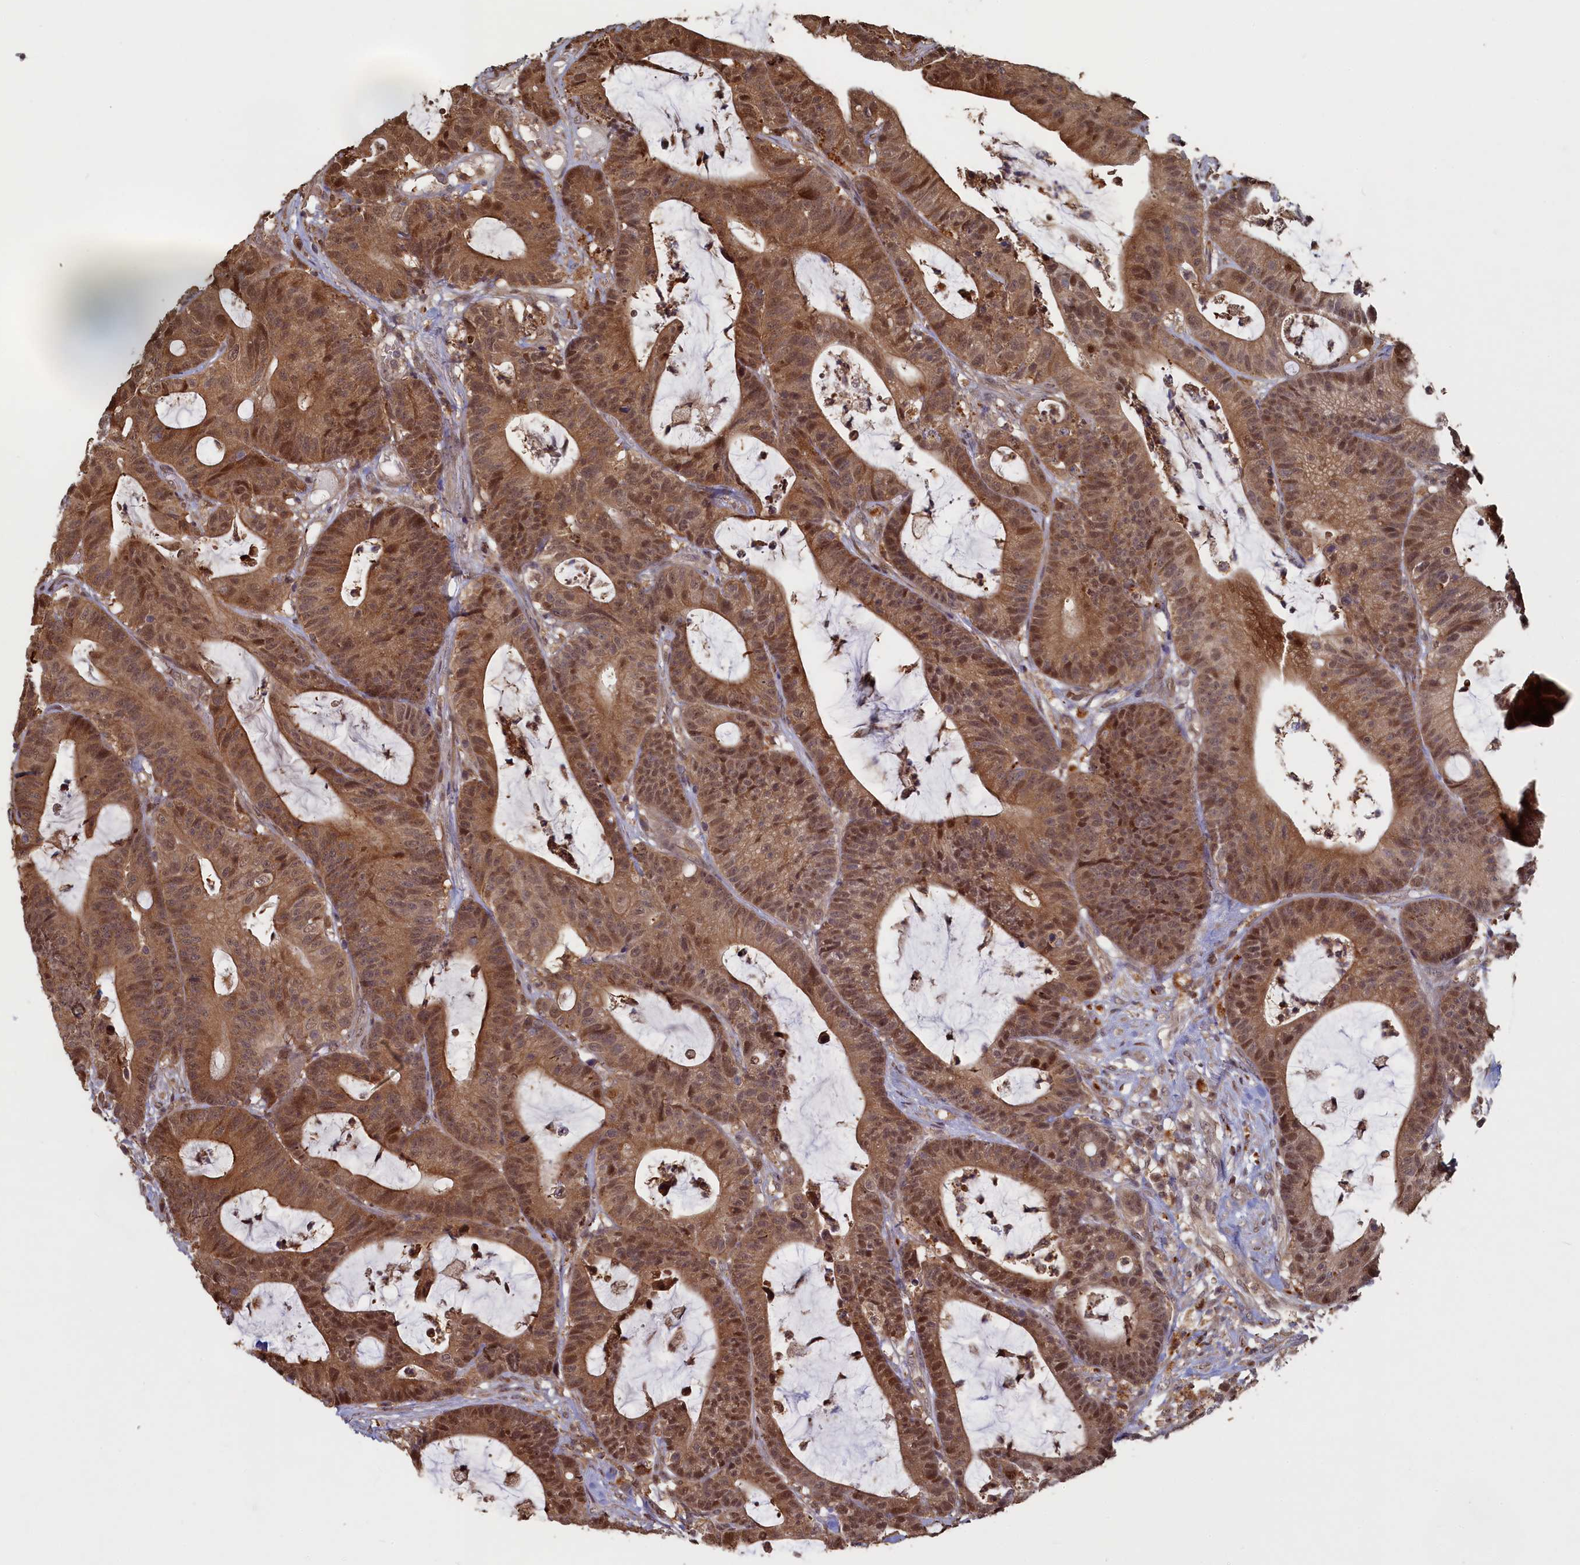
{"staining": {"intensity": "moderate", "quantity": ">75%", "location": "cytoplasmic/membranous,nuclear"}, "tissue": "colorectal cancer", "cell_type": "Tumor cells", "image_type": "cancer", "snomed": [{"axis": "morphology", "description": "Adenocarcinoma, NOS"}, {"axis": "topography", "description": "Colon"}], "caption": "Immunohistochemical staining of adenocarcinoma (colorectal) shows medium levels of moderate cytoplasmic/membranous and nuclear protein expression in about >75% of tumor cells.", "gene": "UCHL3", "patient": {"sex": "female", "age": 84}}